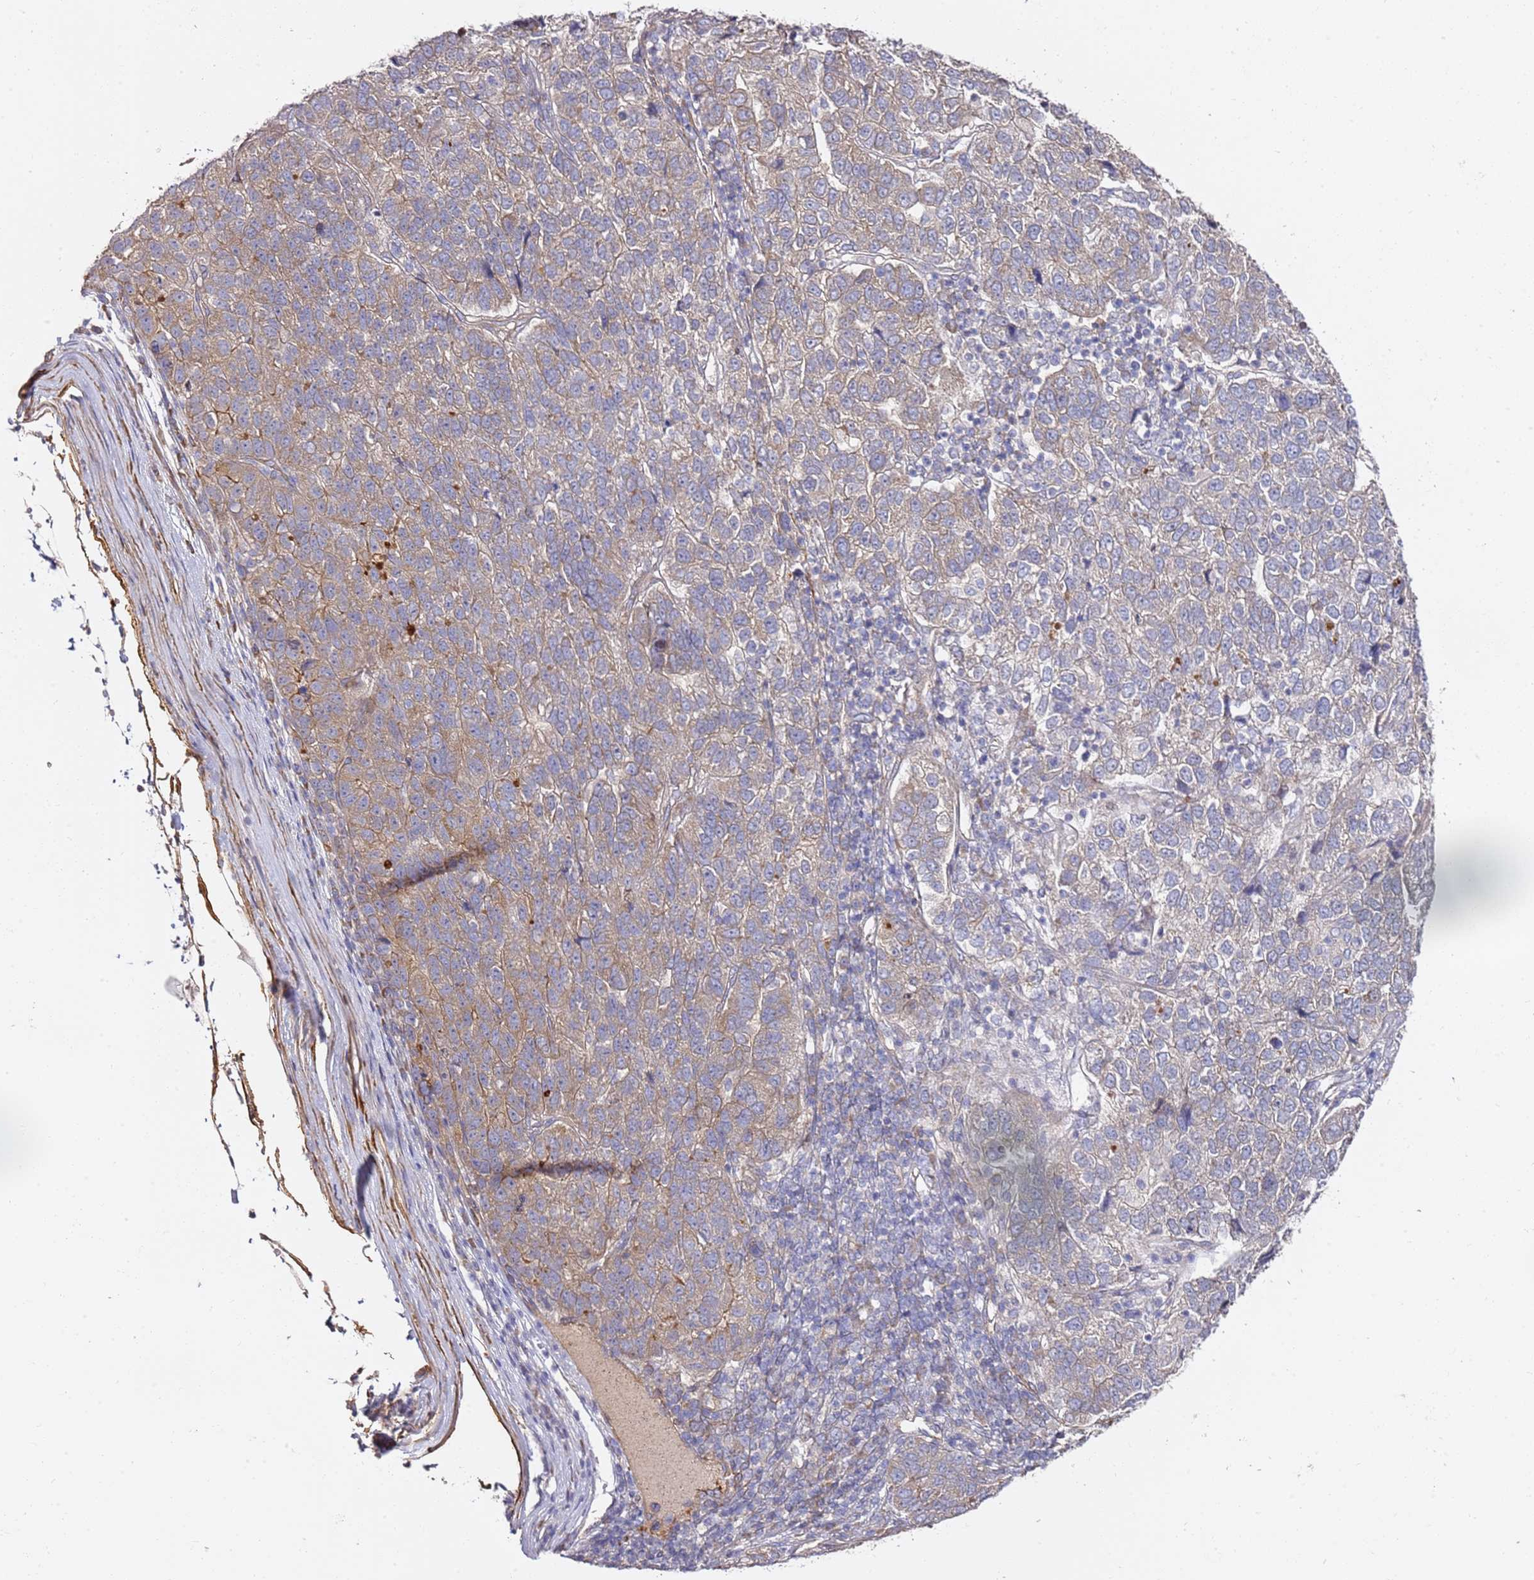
{"staining": {"intensity": "weak", "quantity": "25%-75%", "location": "cytoplasmic/membranous"}, "tissue": "pancreatic cancer", "cell_type": "Tumor cells", "image_type": "cancer", "snomed": [{"axis": "morphology", "description": "Adenocarcinoma, NOS"}, {"axis": "topography", "description": "Pancreas"}], "caption": "High-magnification brightfield microscopy of pancreatic cancer stained with DAB (3,3'-diaminobenzidine) (brown) and counterstained with hematoxylin (blue). tumor cells exhibit weak cytoplasmic/membranous expression is seen in approximately25%-75% of cells. The protein of interest is shown in brown color, while the nuclei are stained blue.", "gene": "EPS8L1", "patient": {"sex": "female", "age": 61}}